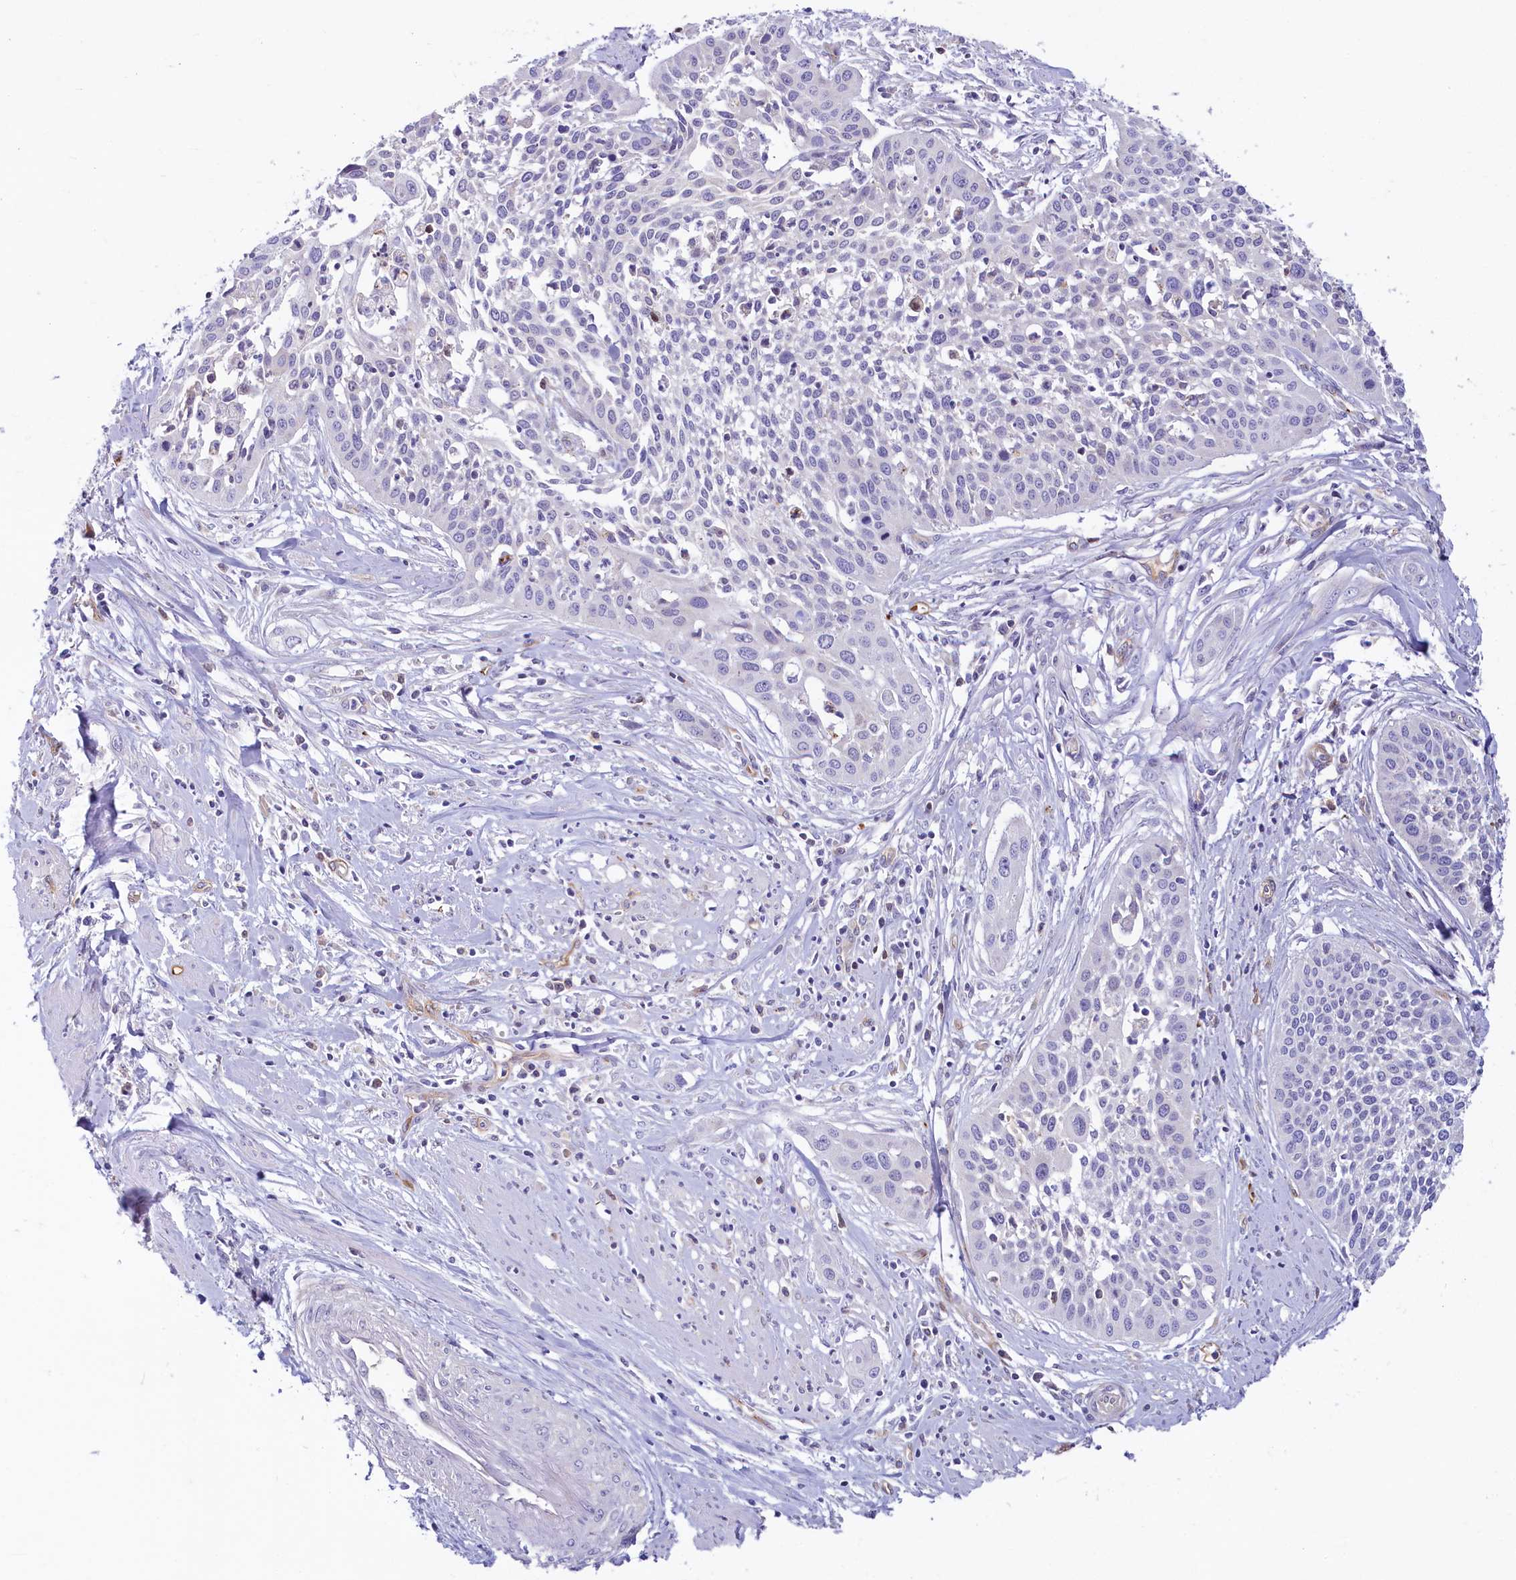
{"staining": {"intensity": "negative", "quantity": "none", "location": "none"}, "tissue": "cervical cancer", "cell_type": "Tumor cells", "image_type": "cancer", "snomed": [{"axis": "morphology", "description": "Squamous cell carcinoma, NOS"}, {"axis": "topography", "description": "Cervix"}], "caption": "Tumor cells show no significant staining in cervical cancer (squamous cell carcinoma). (DAB (3,3'-diaminobenzidine) IHC with hematoxylin counter stain).", "gene": "LMOD3", "patient": {"sex": "female", "age": 34}}